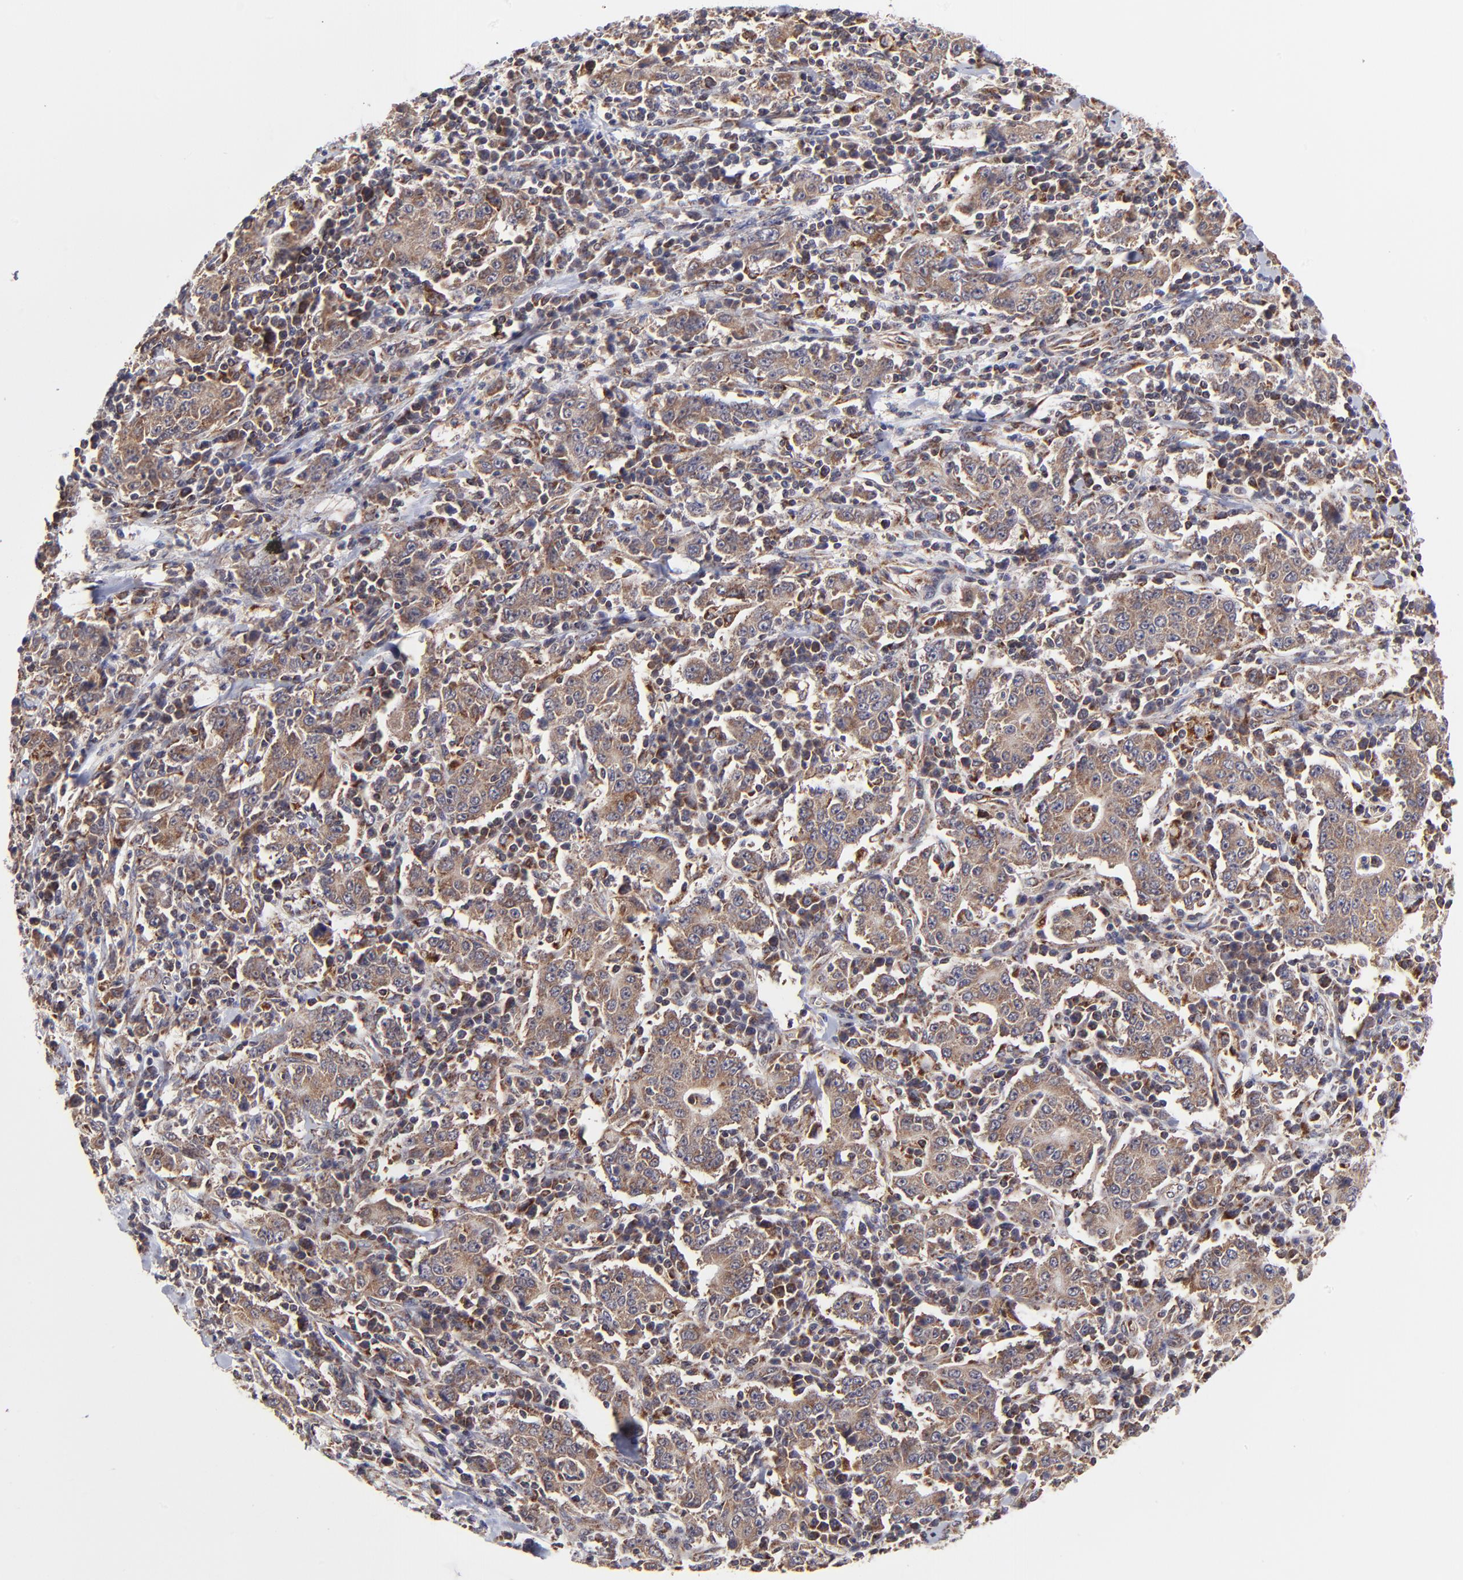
{"staining": {"intensity": "moderate", "quantity": ">75%", "location": "cytoplasmic/membranous"}, "tissue": "stomach cancer", "cell_type": "Tumor cells", "image_type": "cancer", "snomed": [{"axis": "morphology", "description": "Normal tissue, NOS"}, {"axis": "morphology", "description": "Adenocarcinoma, NOS"}, {"axis": "topography", "description": "Stomach, upper"}, {"axis": "topography", "description": "Stomach"}], "caption": "The immunohistochemical stain highlights moderate cytoplasmic/membranous staining in tumor cells of stomach cancer tissue.", "gene": "MAP2K7", "patient": {"sex": "male", "age": 59}}